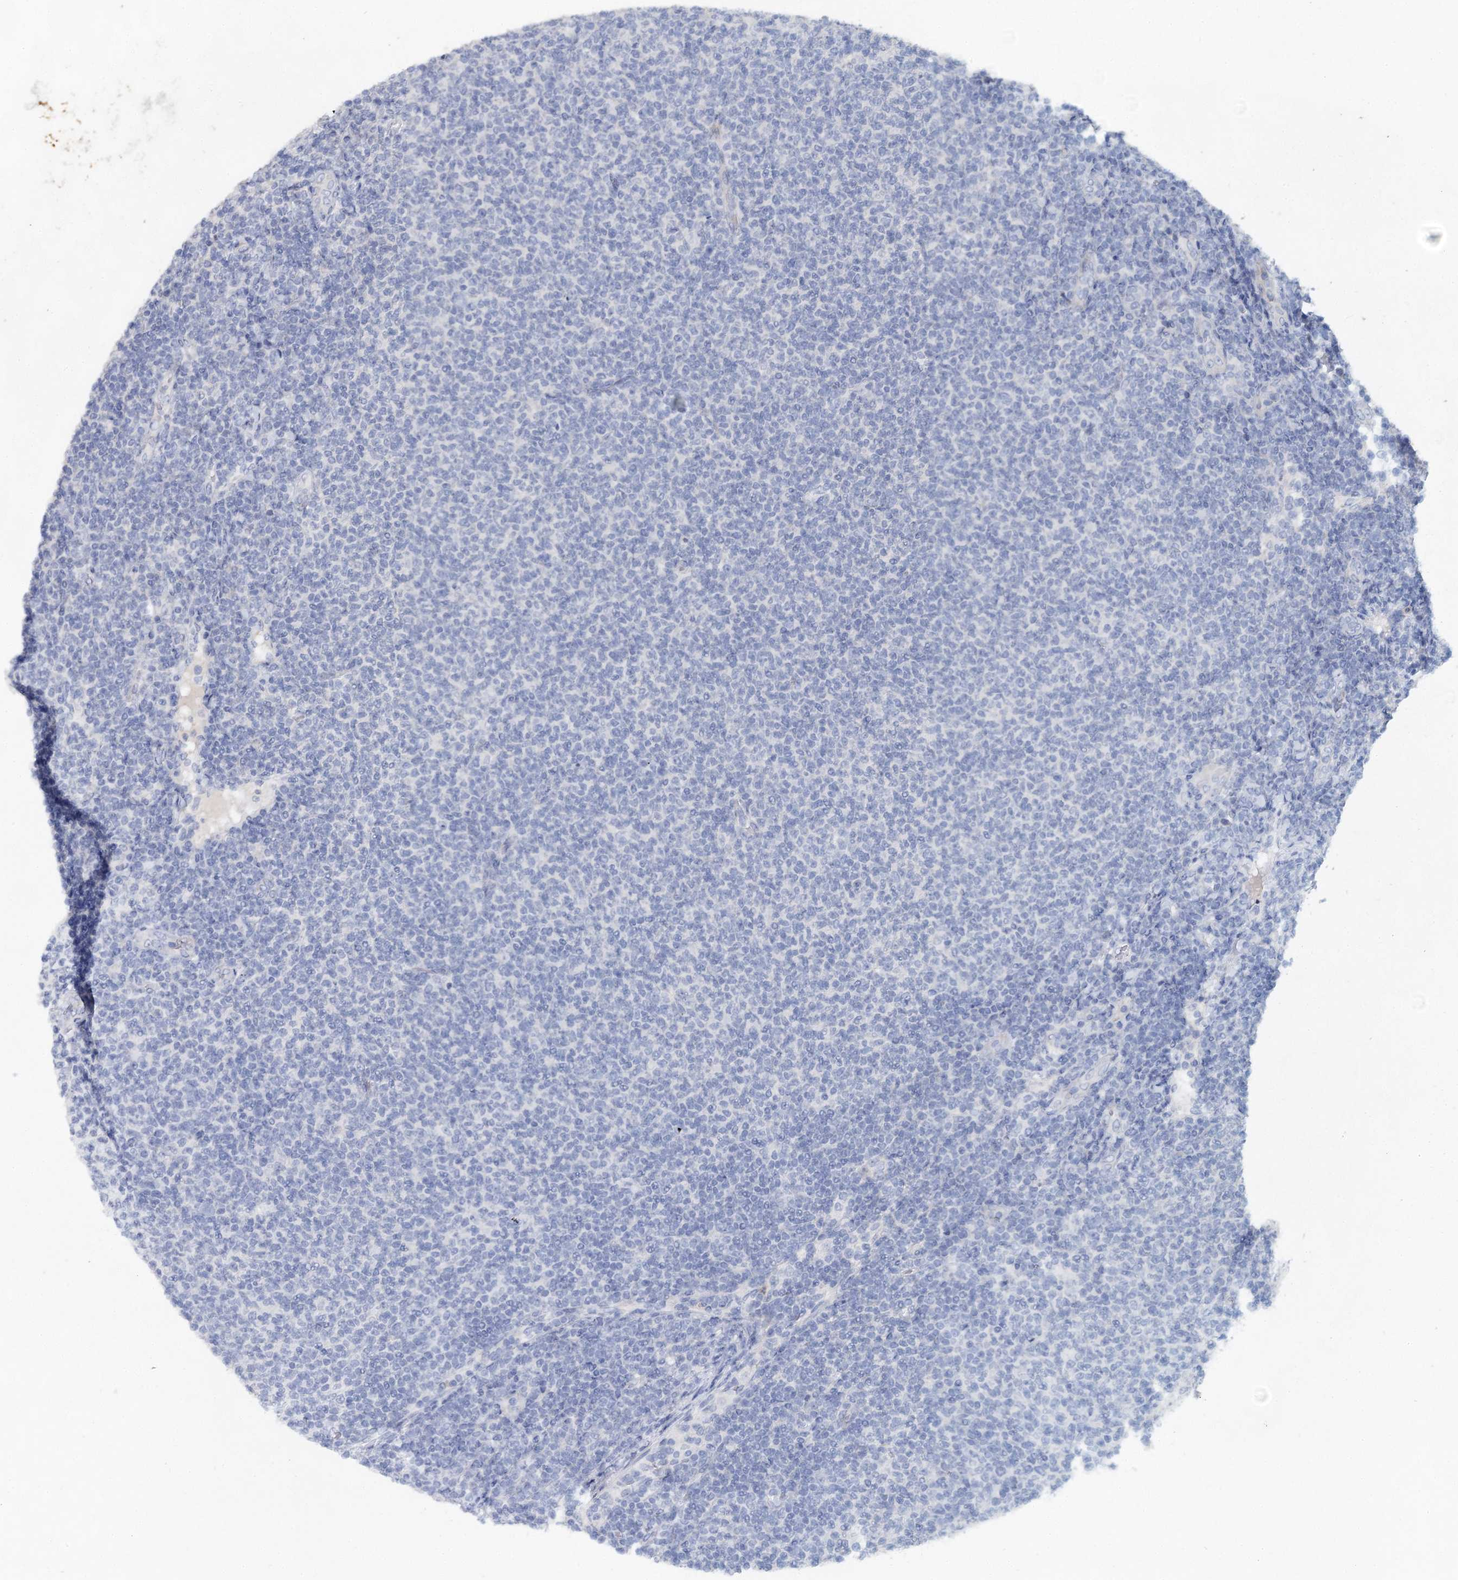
{"staining": {"intensity": "negative", "quantity": "none", "location": "none"}, "tissue": "lymphoma", "cell_type": "Tumor cells", "image_type": "cancer", "snomed": [{"axis": "morphology", "description": "Malignant lymphoma, non-Hodgkin's type, Low grade"}, {"axis": "topography", "description": "Lymph node"}], "caption": "Immunohistochemical staining of human lymphoma exhibits no significant expression in tumor cells. Nuclei are stained in blue.", "gene": "MYL6B", "patient": {"sex": "male", "age": 66}}